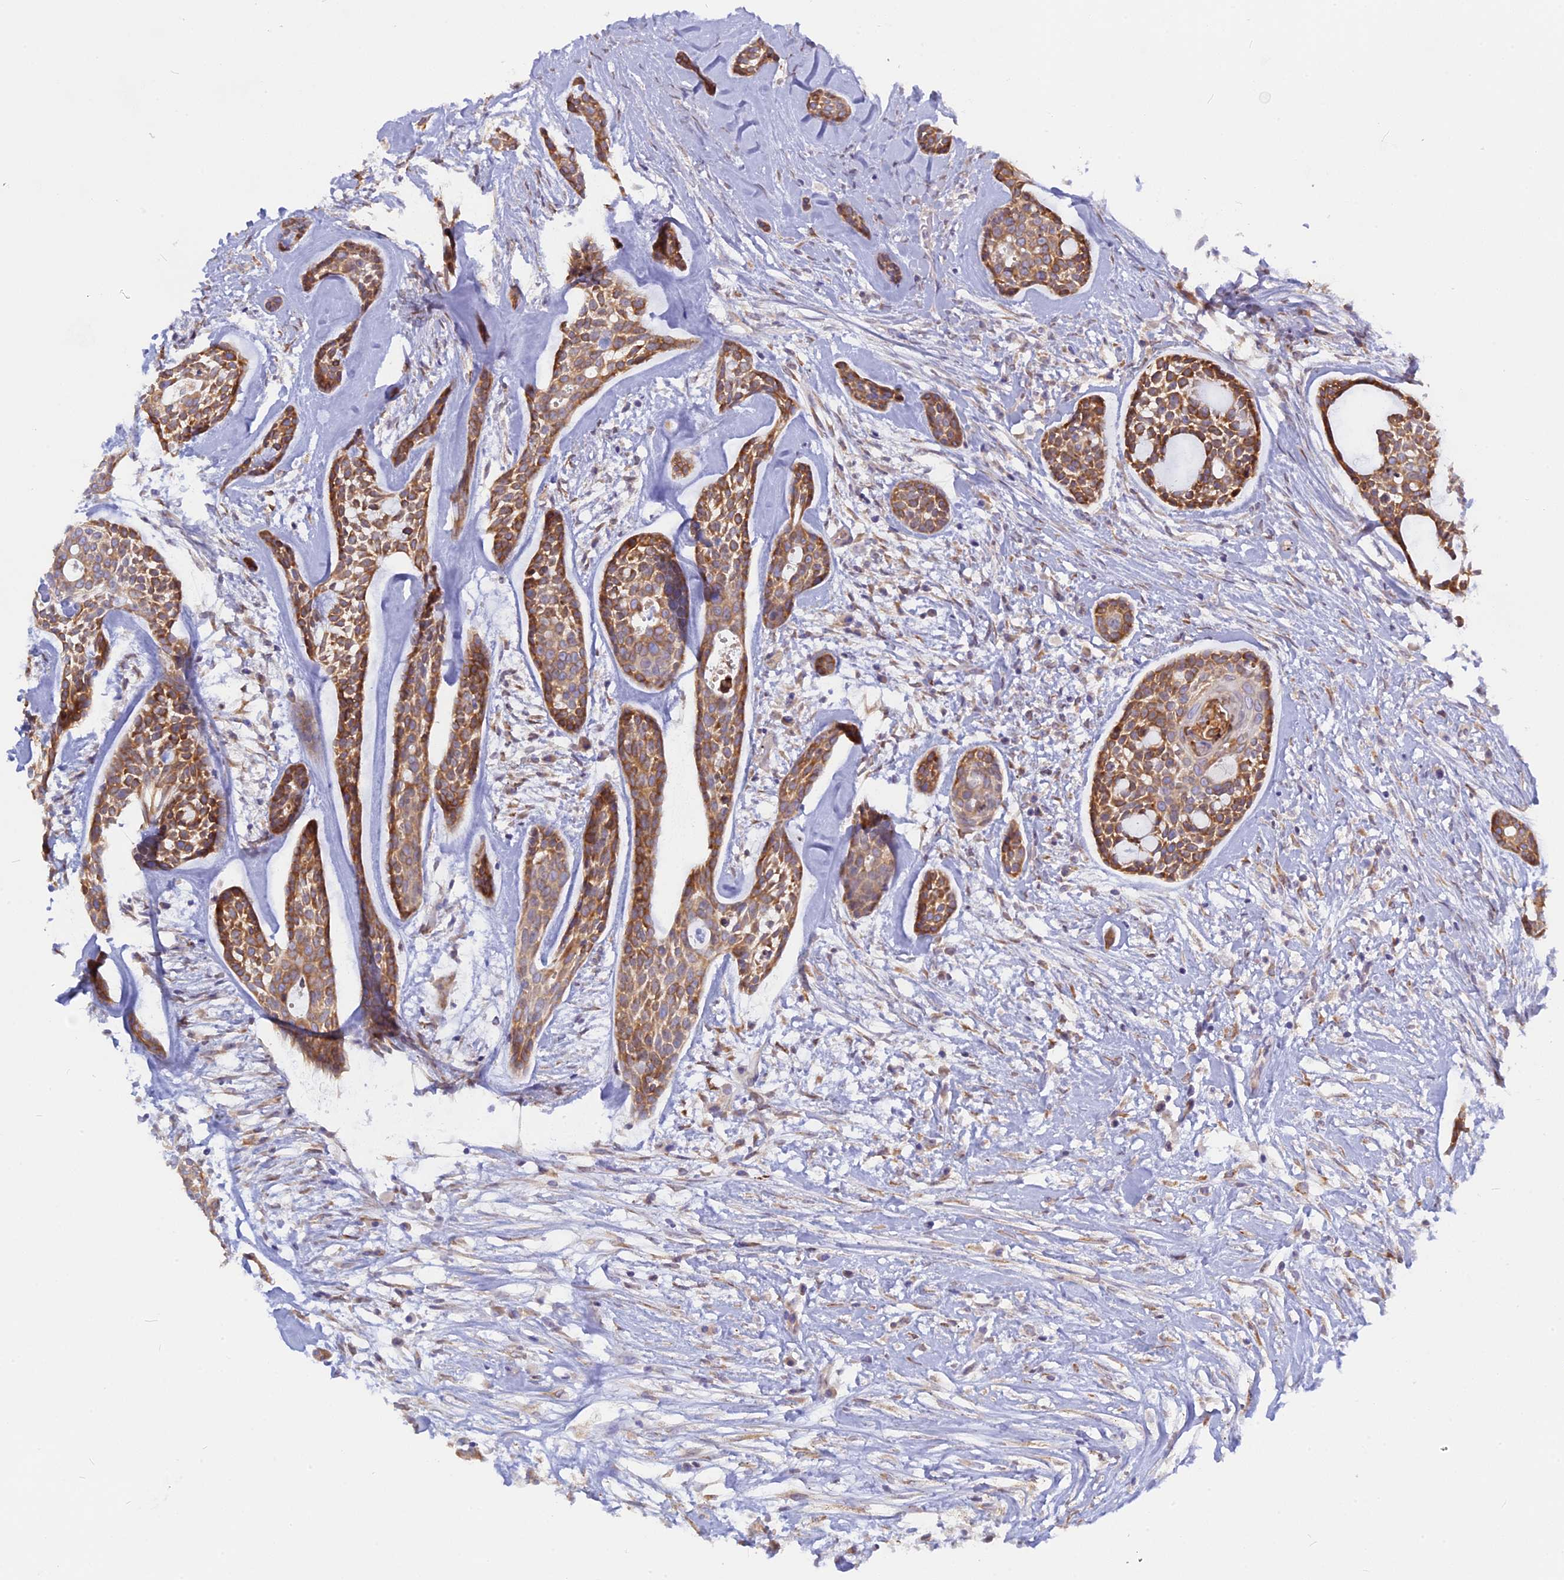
{"staining": {"intensity": "moderate", "quantity": ">75%", "location": "cytoplasmic/membranous"}, "tissue": "head and neck cancer", "cell_type": "Tumor cells", "image_type": "cancer", "snomed": [{"axis": "morphology", "description": "Adenocarcinoma, NOS"}, {"axis": "topography", "description": "Subcutis"}, {"axis": "topography", "description": "Head-Neck"}], "caption": "DAB (3,3'-diaminobenzidine) immunohistochemical staining of human head and neck cancer (adenocarcinoma) shows moderate cytoplasmic/membranous protein staining in approximately >75% of tumor cells.", "gene": "TLCD1", "patient": {"sex": "female", "age": 73}}